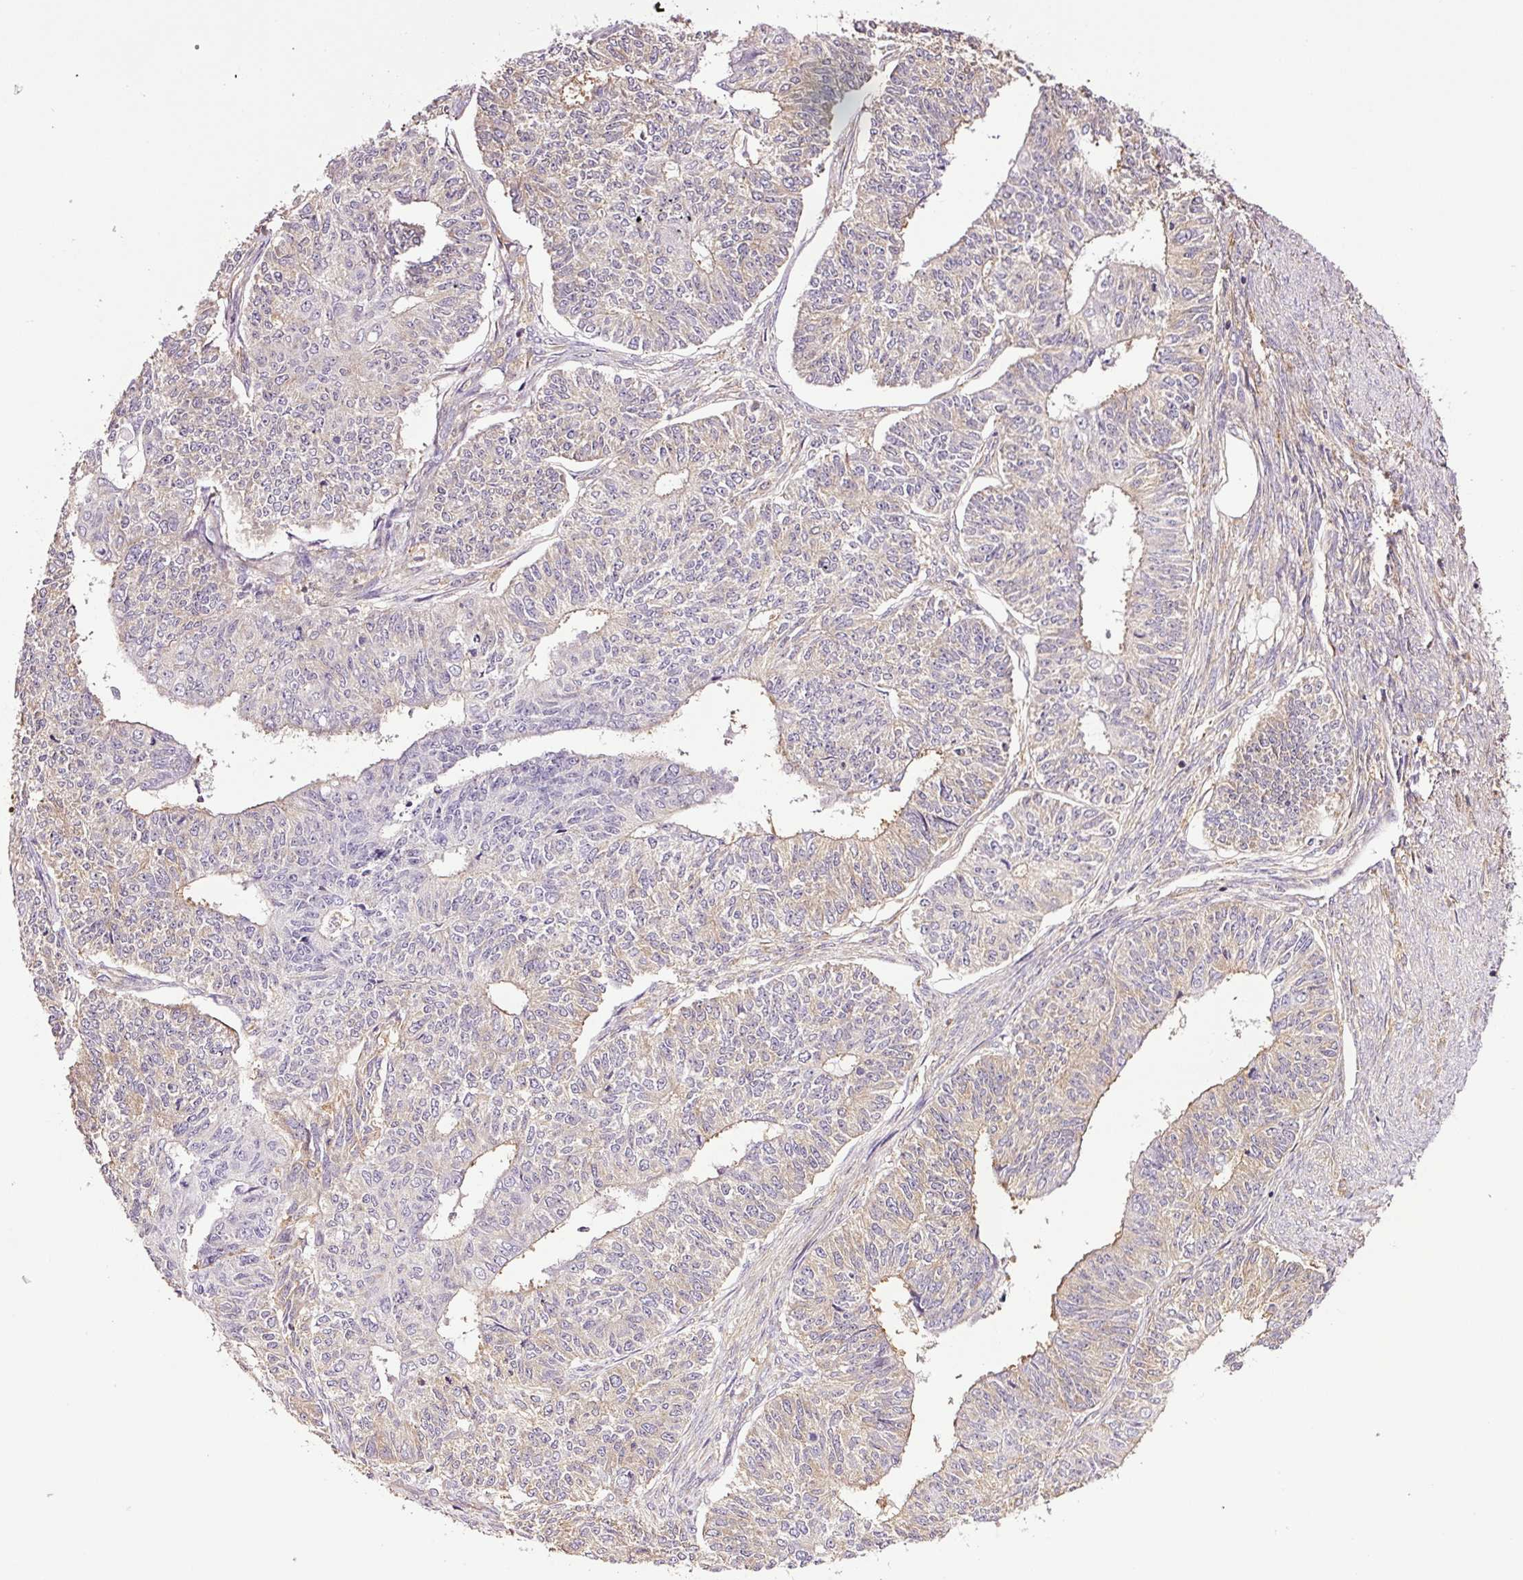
{"staining": {"intensity": "weak", "quantity": "<25%", "location": "cytoplasmic/membranous"}, "tissue": "endometrial cancer", "cell_type": "Tumor cells", "image_type": "cancer", "snomed": [{"axis": "morphology", "description": "Adenocarcinoma, NOS"}, {"axis": "topography", "description": "Endometrium"}], "caption": "Photomicrograph shows no significant protein positivity in tumor cells of endometrial cancer (adenocarcinoma). (DAB (3,3'-diaminobenzidine) immunohistochemistry, high magnification).", "gene": "METAP1", "patient": {"sex": "female", "age": 32}}